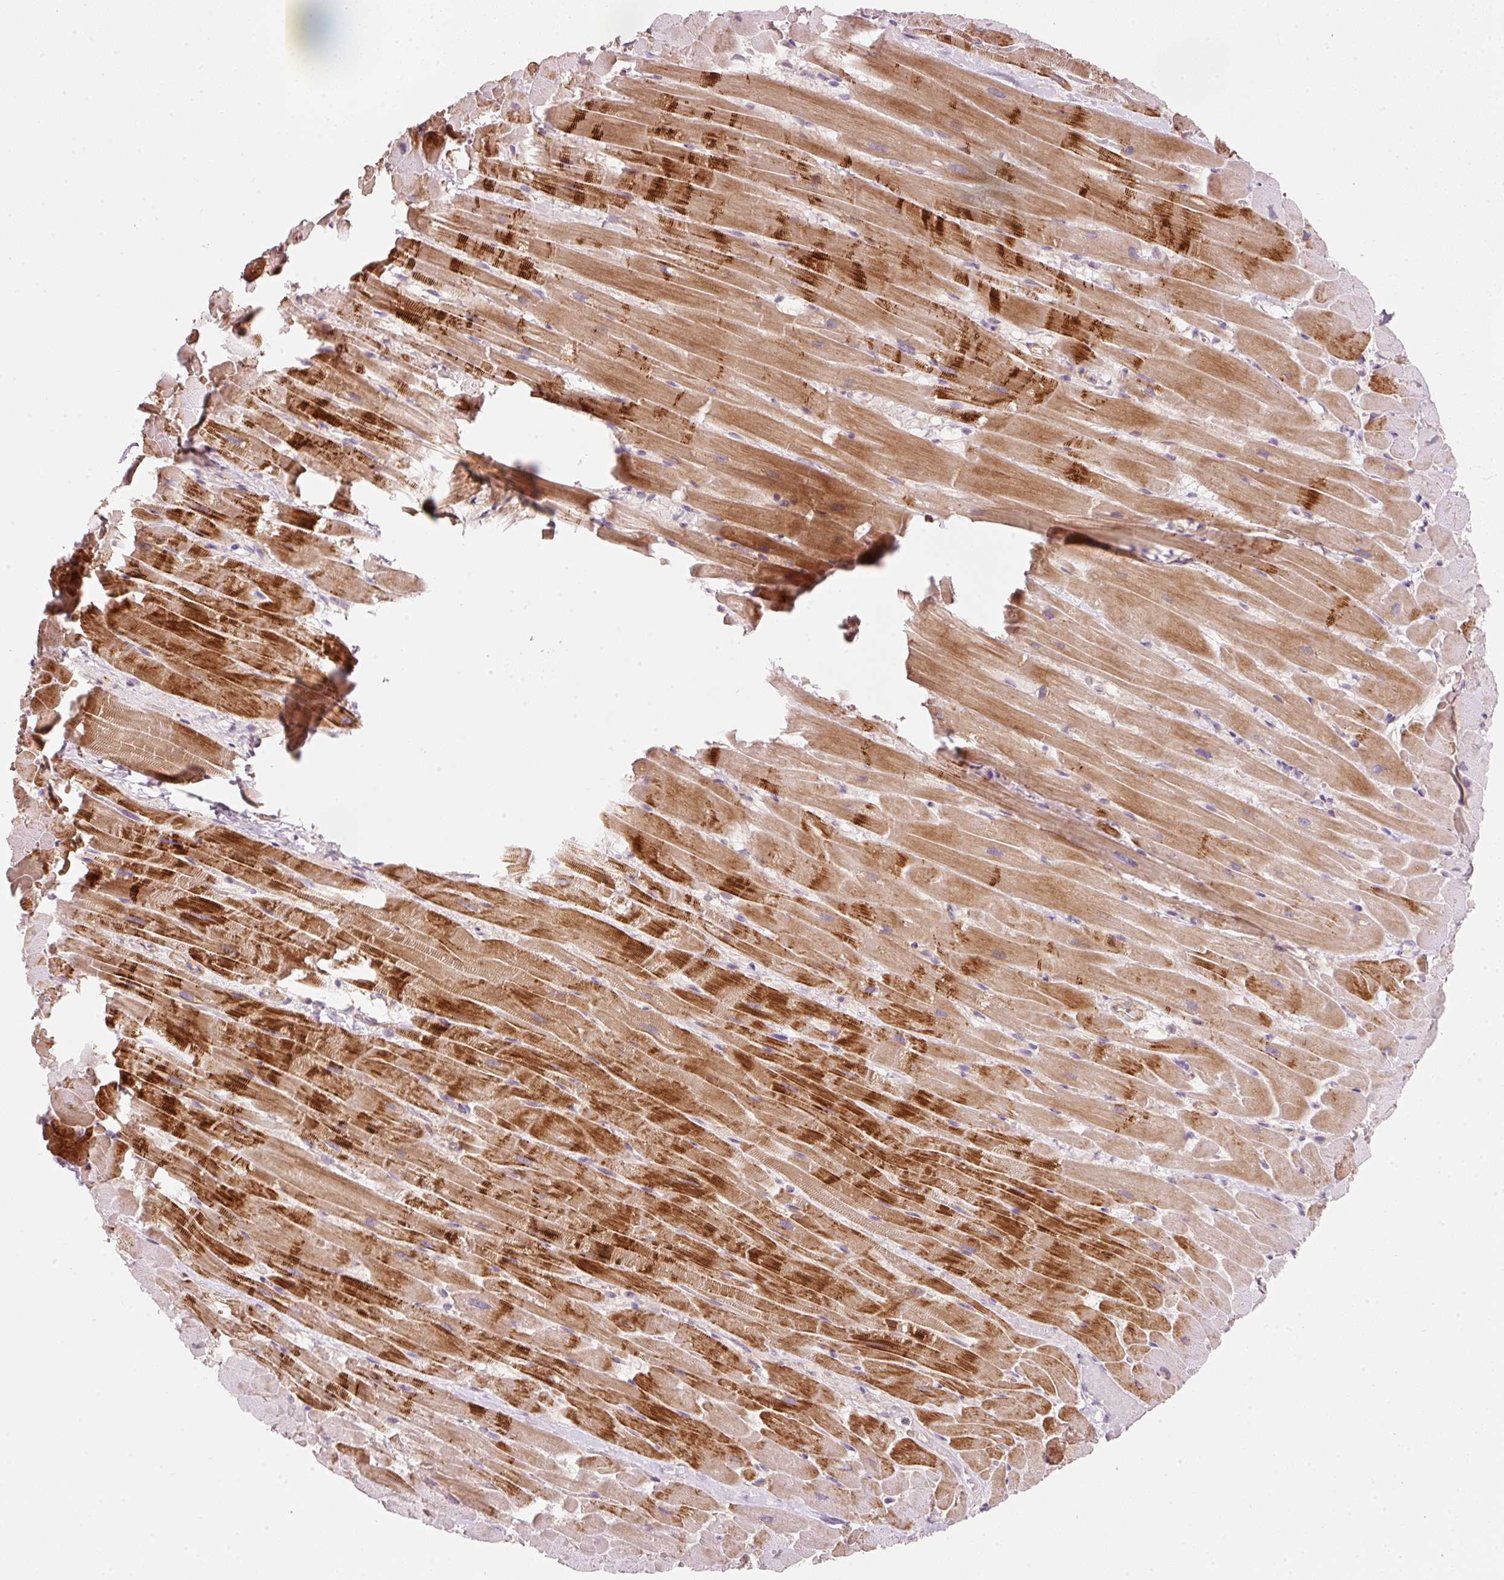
{"staining": {"intensity": "strong", "quantity": "25%-75%", "location": "cytoplasmic/membranous"}, "tissue": "heart muscle", "cell_type": "Cardiomyocytes", "image_type": "normal", "snomed": [{"axis": "morphology", "description": "Normal tissue, NOS"}, {"axis": "topography", "description": "Heart"}], "caption": "Immunohistochemistry (DAB (3,3'-diaminobenzidine)) staining of unremarkable human heart muscle displays strong cytoplasmic/membranous protein positivity in about 25%-75% of cardiomyocytes. (DAB IHC, brown staining for protein, blue staining for nuclei).", "gene": "TIRAP", "patient": {"sex": "male", "age": 37}}